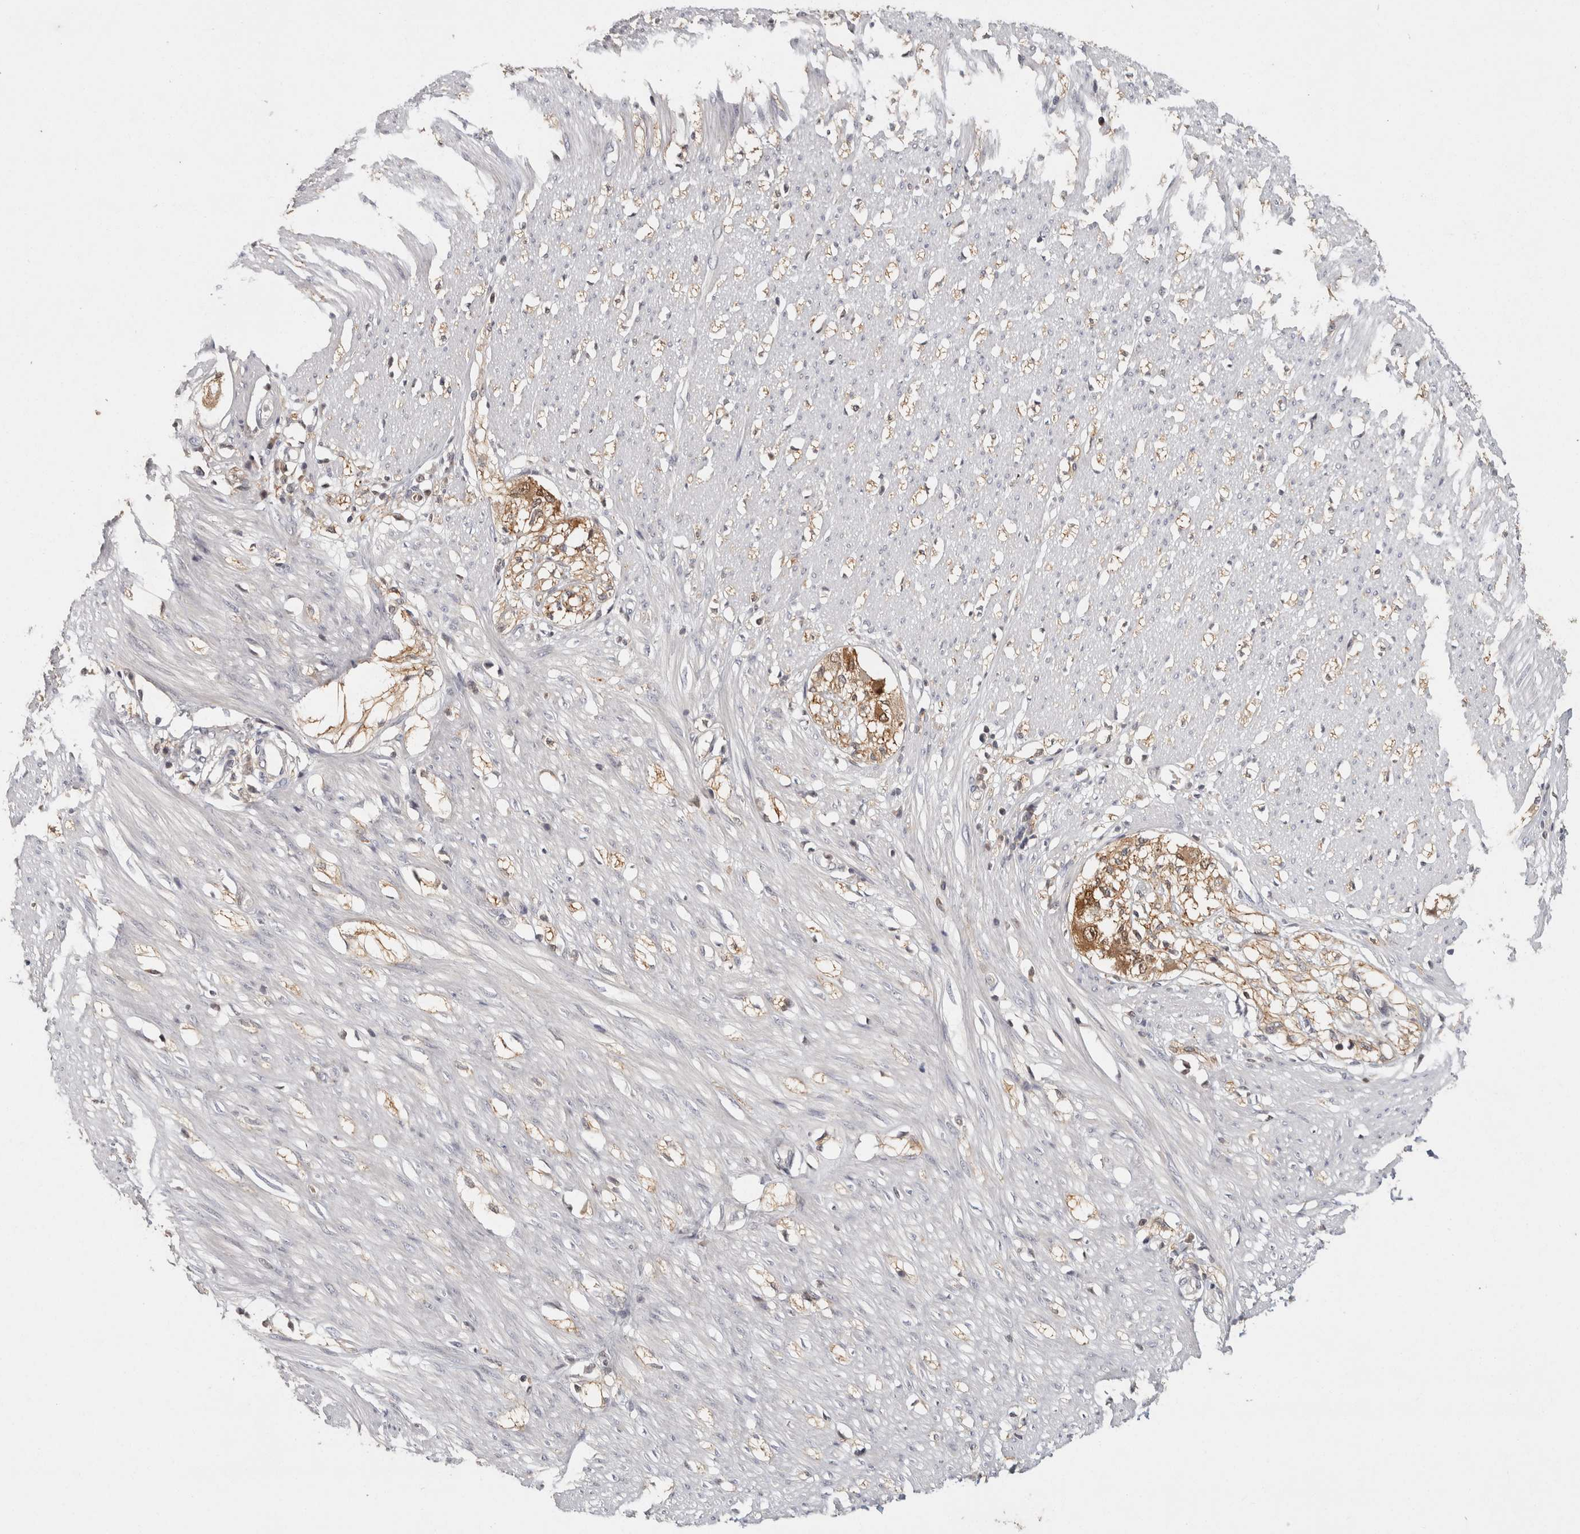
{"staining": {"intensity": "weak", "quantity": "<25%", "location": "cytoplasmic/membranous"}, "tissue": "smooth muscle", "cell_type": "Smooth muscle cells", "image_type": "normal", "snomed": [{"axis": "morphology", "description": "Normal tissue, NOS"}, {"axis": "morphology", "description": "Adenocarcinoma, NOS"}, {"axis": "topography", "description": "Colon"}, {"axis": "topography", "description": "Peripheral nerve tissue"}], "caption": "A micrograph of human smooth muscle is negative for staining in smooth muscle cells.", "gene": "ACAT2", "patient": {"sex": "male", "age": 14}}